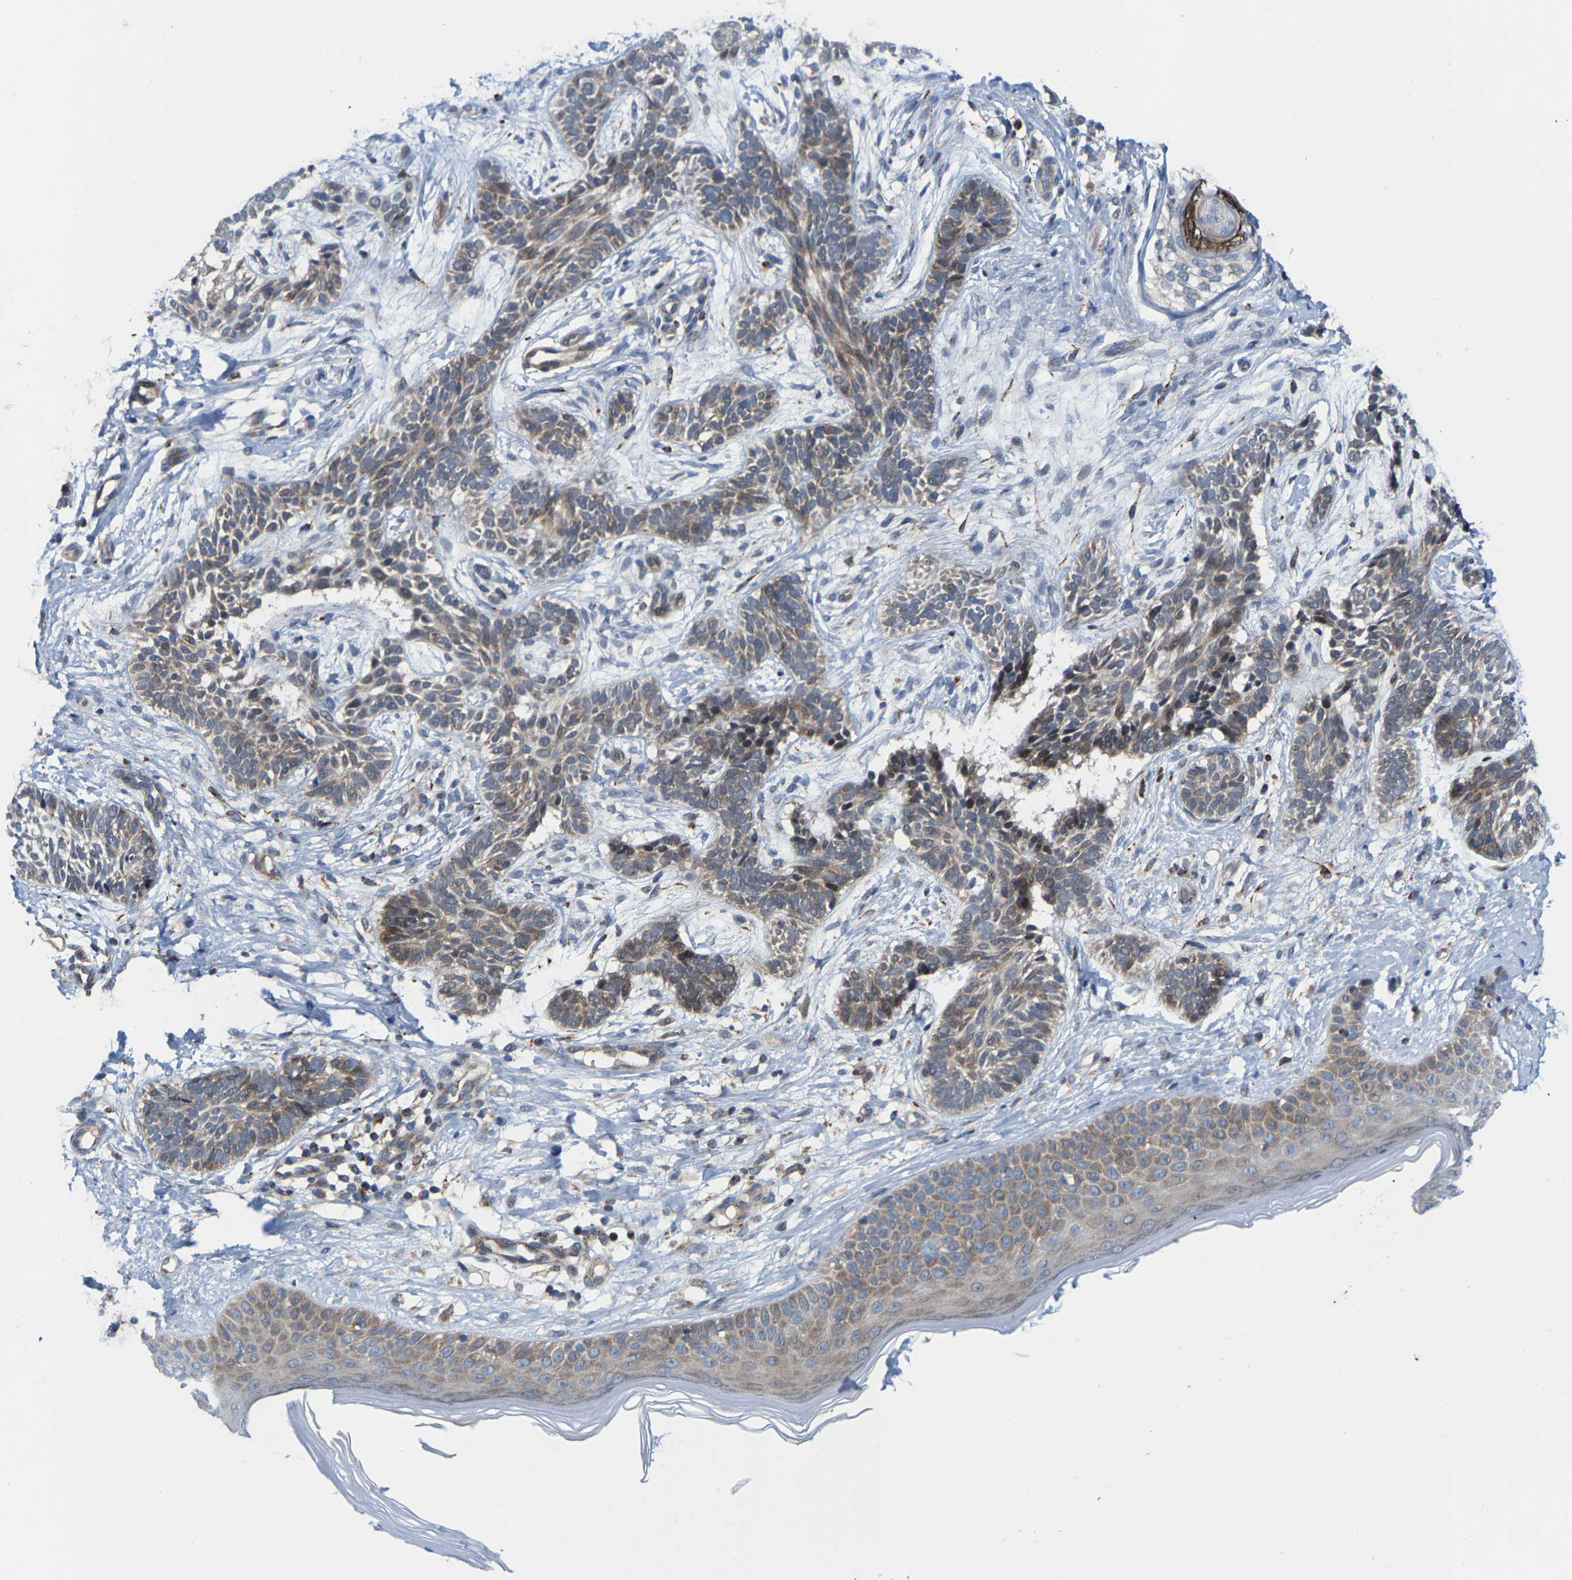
{"staining": {"intensity": "weak", "quantity": ">75%", "location": "cytoplasmic/membranous"}, "tissue": "skin cancer", "cell_type": "Tumor cells", "image_type": "cancer", "snomed": [{"axis": "morphology", "description": "Normal tissue, NOS"}, {"axis": "morphology", "description": "Basal cell carcinoma"}, {"axis": "topography", "description": "Skin"}], "caption": "DAB immunohistochemical staining of basal cell carcinoma (skin) exhibits weak cytoplasmic/membranous protein staining in approximately >75% of tumor cells. The staining was performed using DAB (3,3'-diaminobenzidine) to visualize the protein expression in brown, while the nuclei were stained in blue with hematoxylin (Magnification: 20x).", "gene": "TDRKH", "patient": {"sex": "male", "age": 63}}